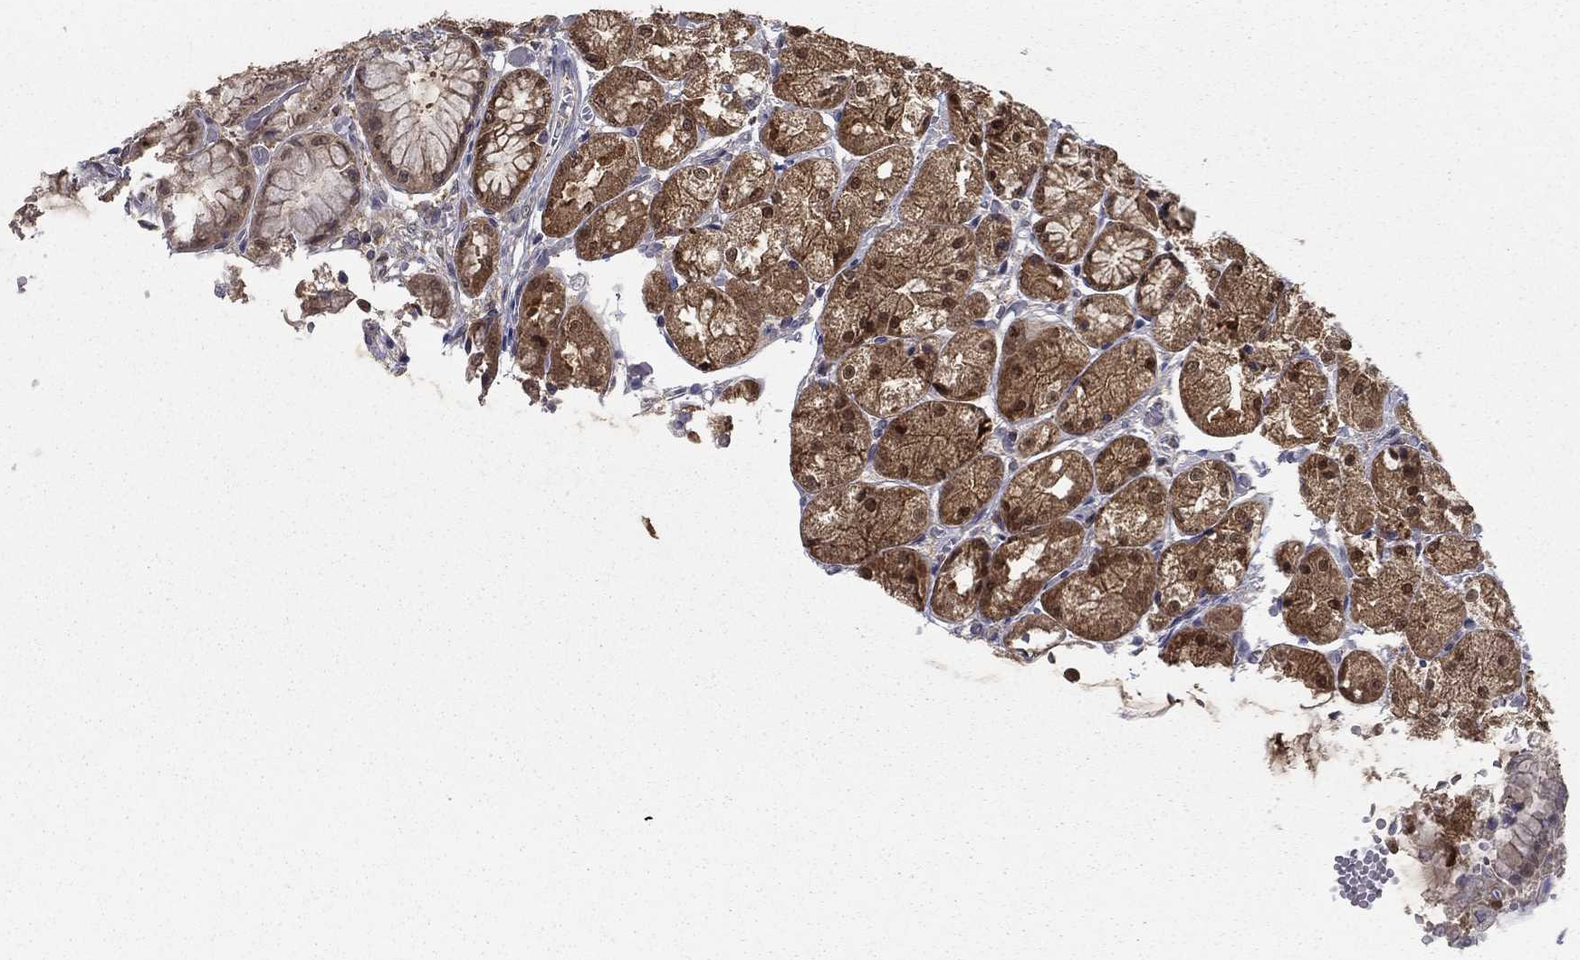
{"staining": {"intensity": "moderate", "quantity": "25%-75%", "location": "cytoplasmic/membranous"}, "tissue": "stomach", "cell_type": "Glandular cells", "image_type": "normal", "snomed": [{"axis": "morphology", "description": "Normal tissue, NOS"}, {"axis": "topography", "description": "Stomach, upper"}], "caption": "A photomicrograph of human stomach stained for a protein exhibits moderate cytoplasmic/membranous brown staining in glandular cells. (DAB IHC with brightfield microscopy, high magnification).", "gene": "NIT2", "patient": {"sex": "male", "age": 72}}